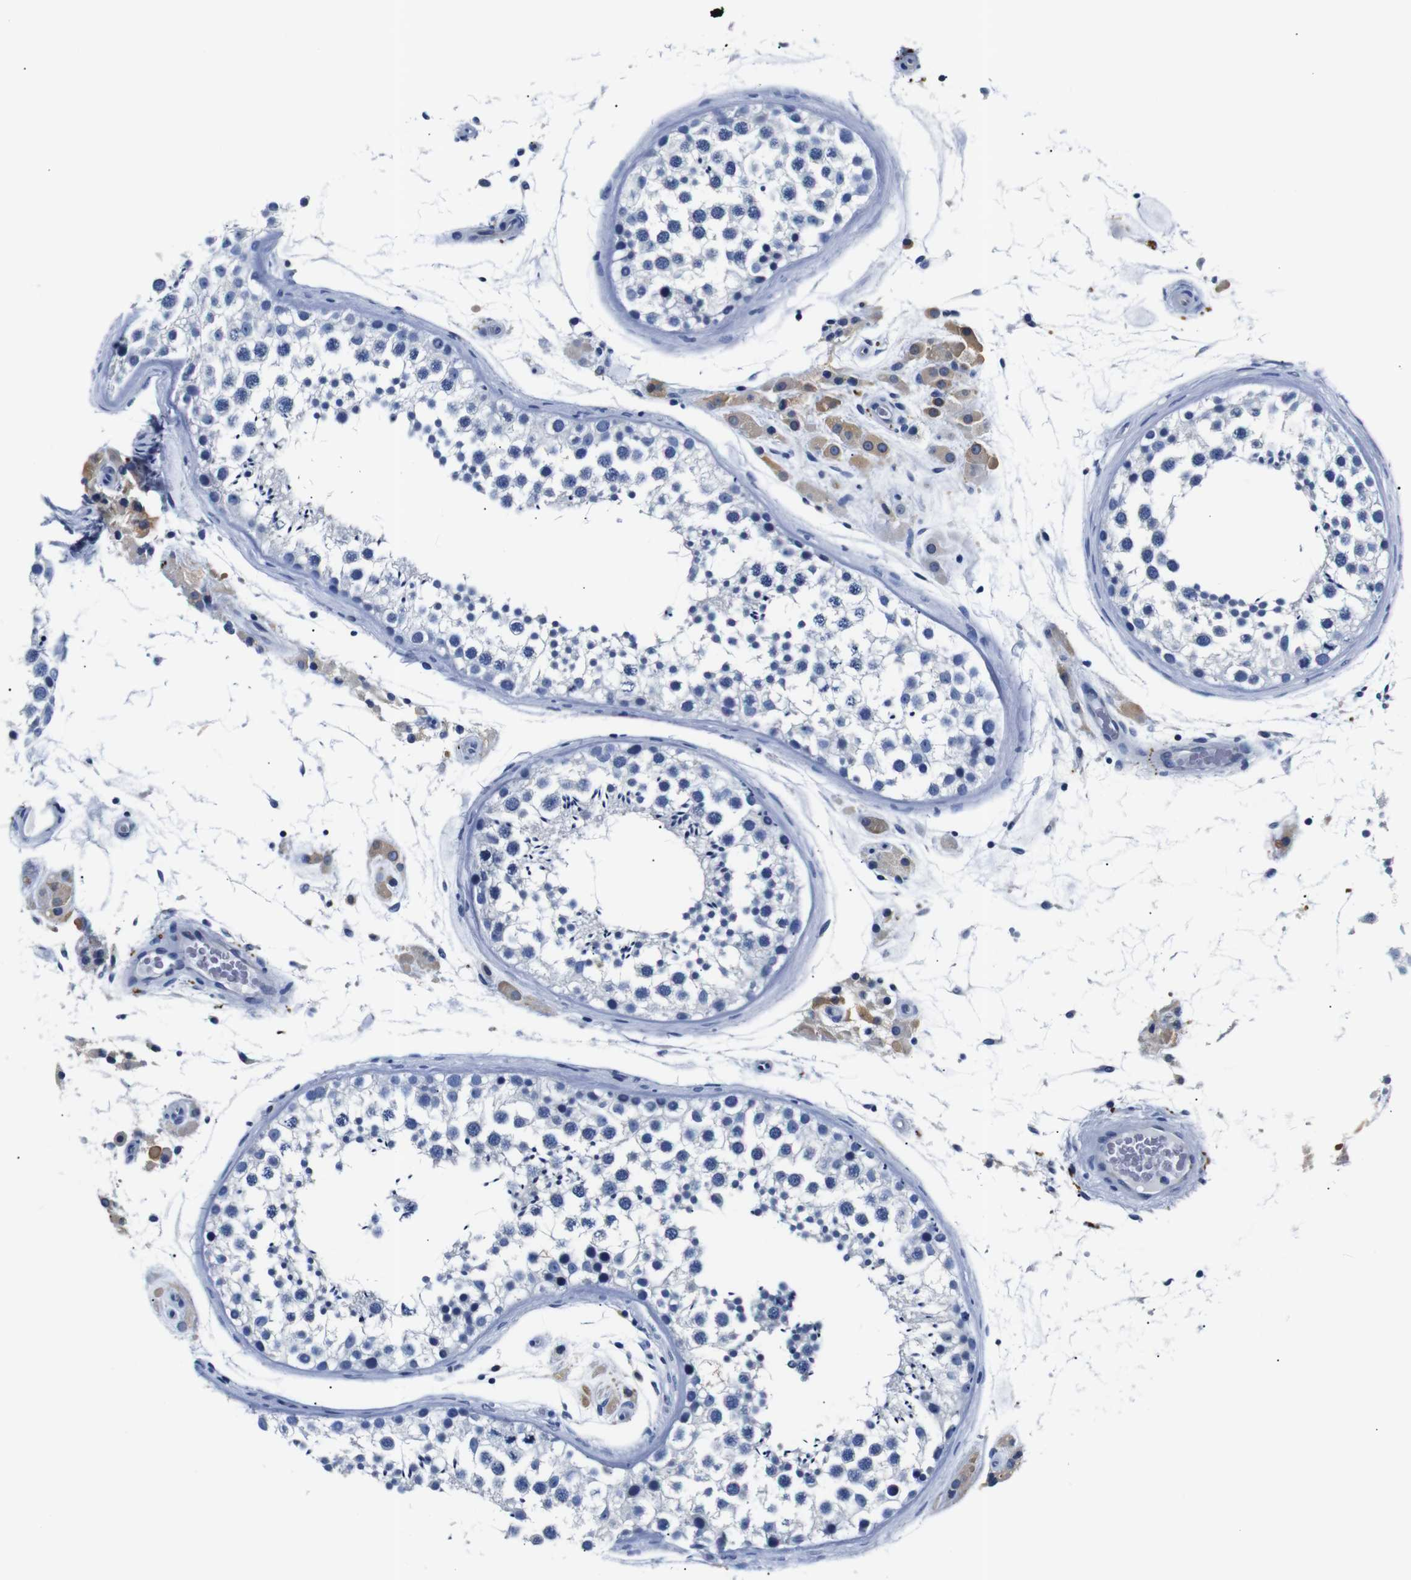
{"staining": {"intensity": "negative", "quantity": "none", "location": "none"}, "tissue": "testis", "cell_type": "Cells in seminiferous ducts", "image_type": "normal", "snomed": [{"axis": "morphology", "description": "Normal tissue, NOS"}, {"axis": "topography", "description": "Testis"}], "caption": "An IHC image of benign testis is shown. There is no staining in cells in seminiferous ducts of testis.", "gene": "GAP43", "patient": {"sex": "male", "age": 46}}